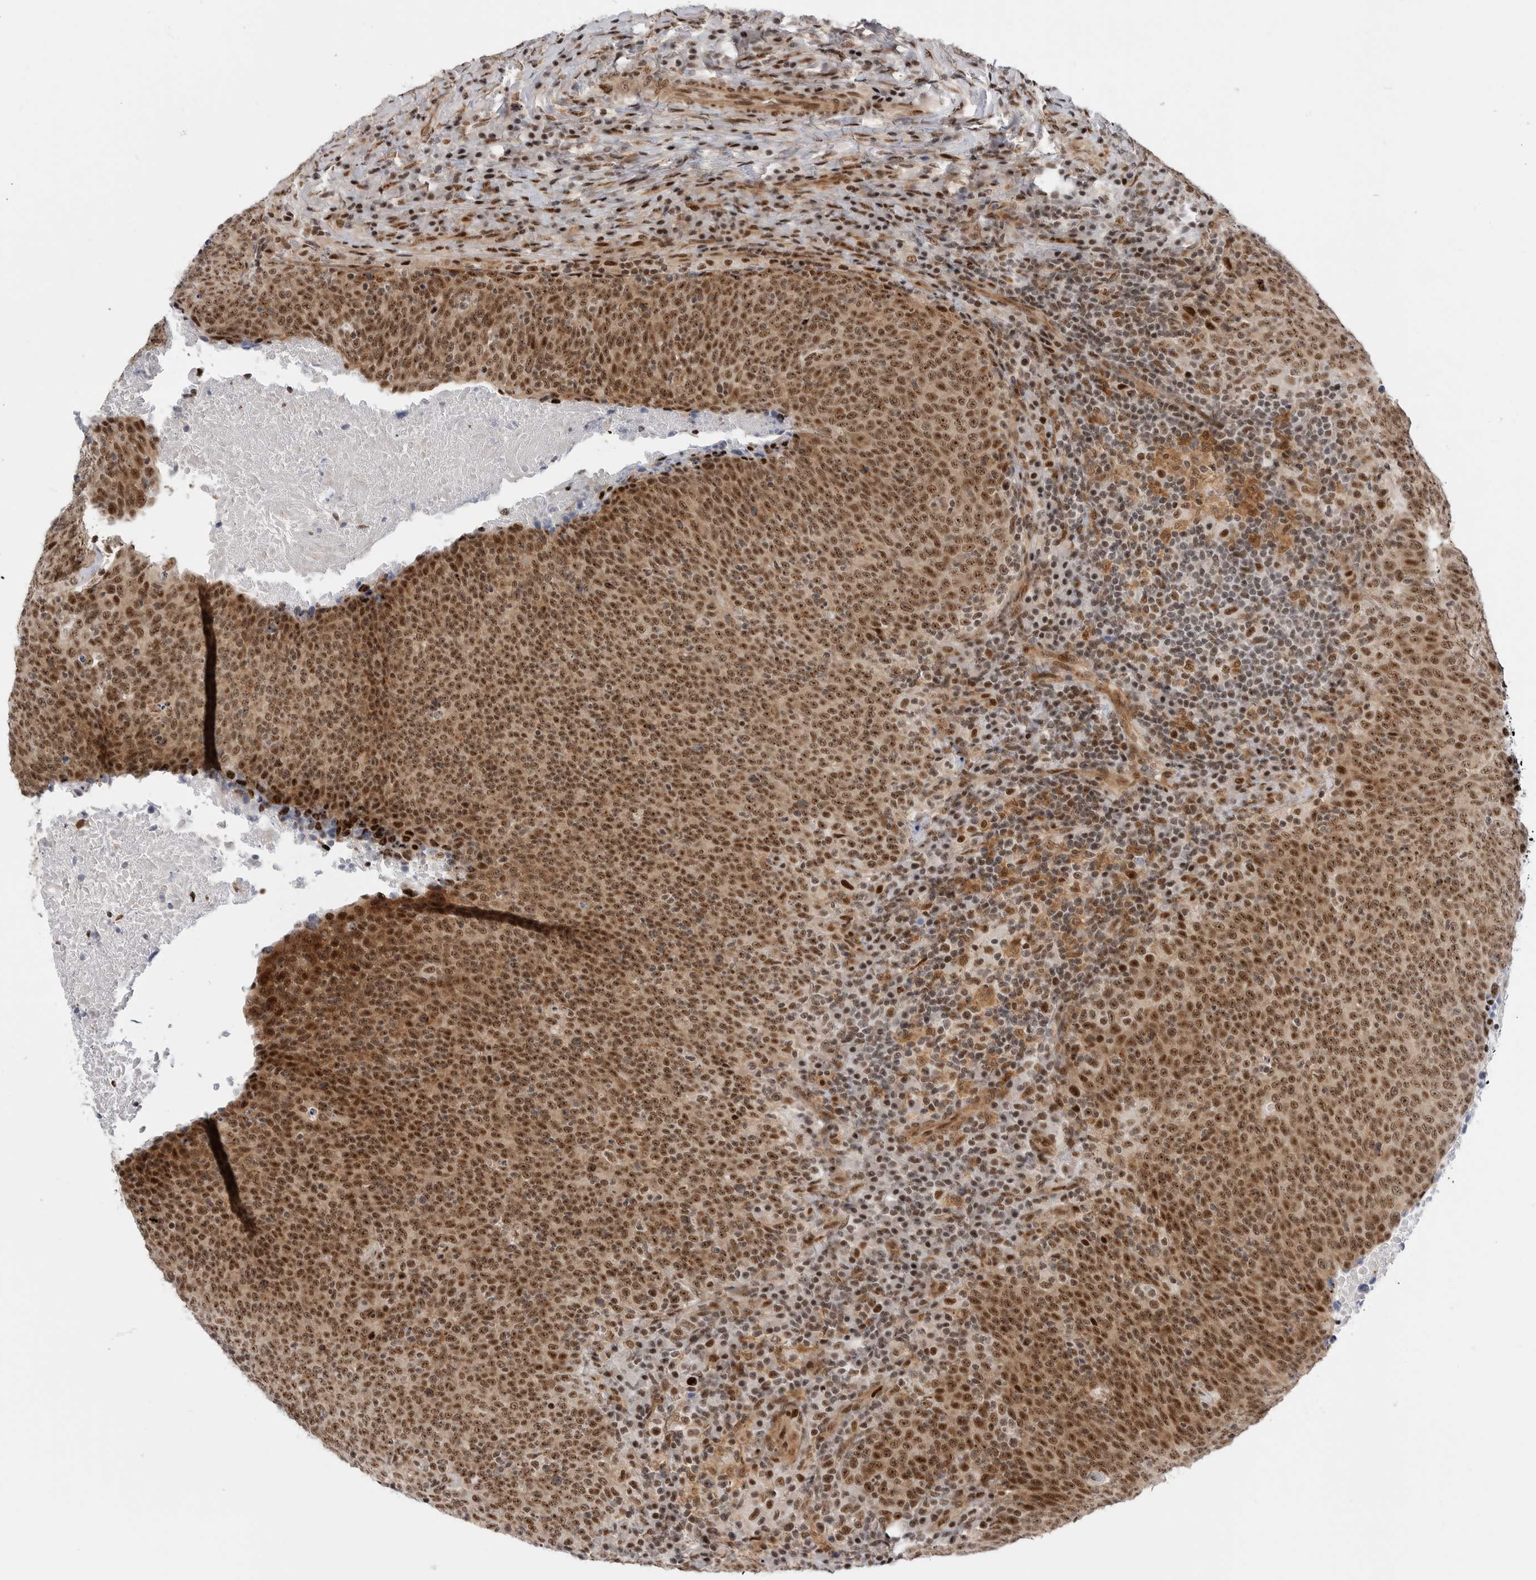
{"staining": {"intensity": "strong", "quantity": ">75%", "location": "cytoplasmic/membranous,nuclear"}, "tissue": "head and neck cancer", "cell_type": "Tumor cells", "image_type": "cancer", "snomed": [{"axis": "morphology", "description": "Squamous cell carcinoma, NOS"}, {"axis": "morphology", "description": "Squamous cell carcinoma, metastatic, NOS"}, {"axis": "topography", "description": "Lymph node"}, {"axis": "topography", "description": "Head-Neck"}], "caption": "This is an image of immunohistochemistry staining of head and neck cancer (squamous cell carcinoma), which shows strong expression in the cytoplasmic/membranous and nuclear of tumor cells.", "gene": "GPATCH2", "patient": {"sex": "male", "age": 62}}